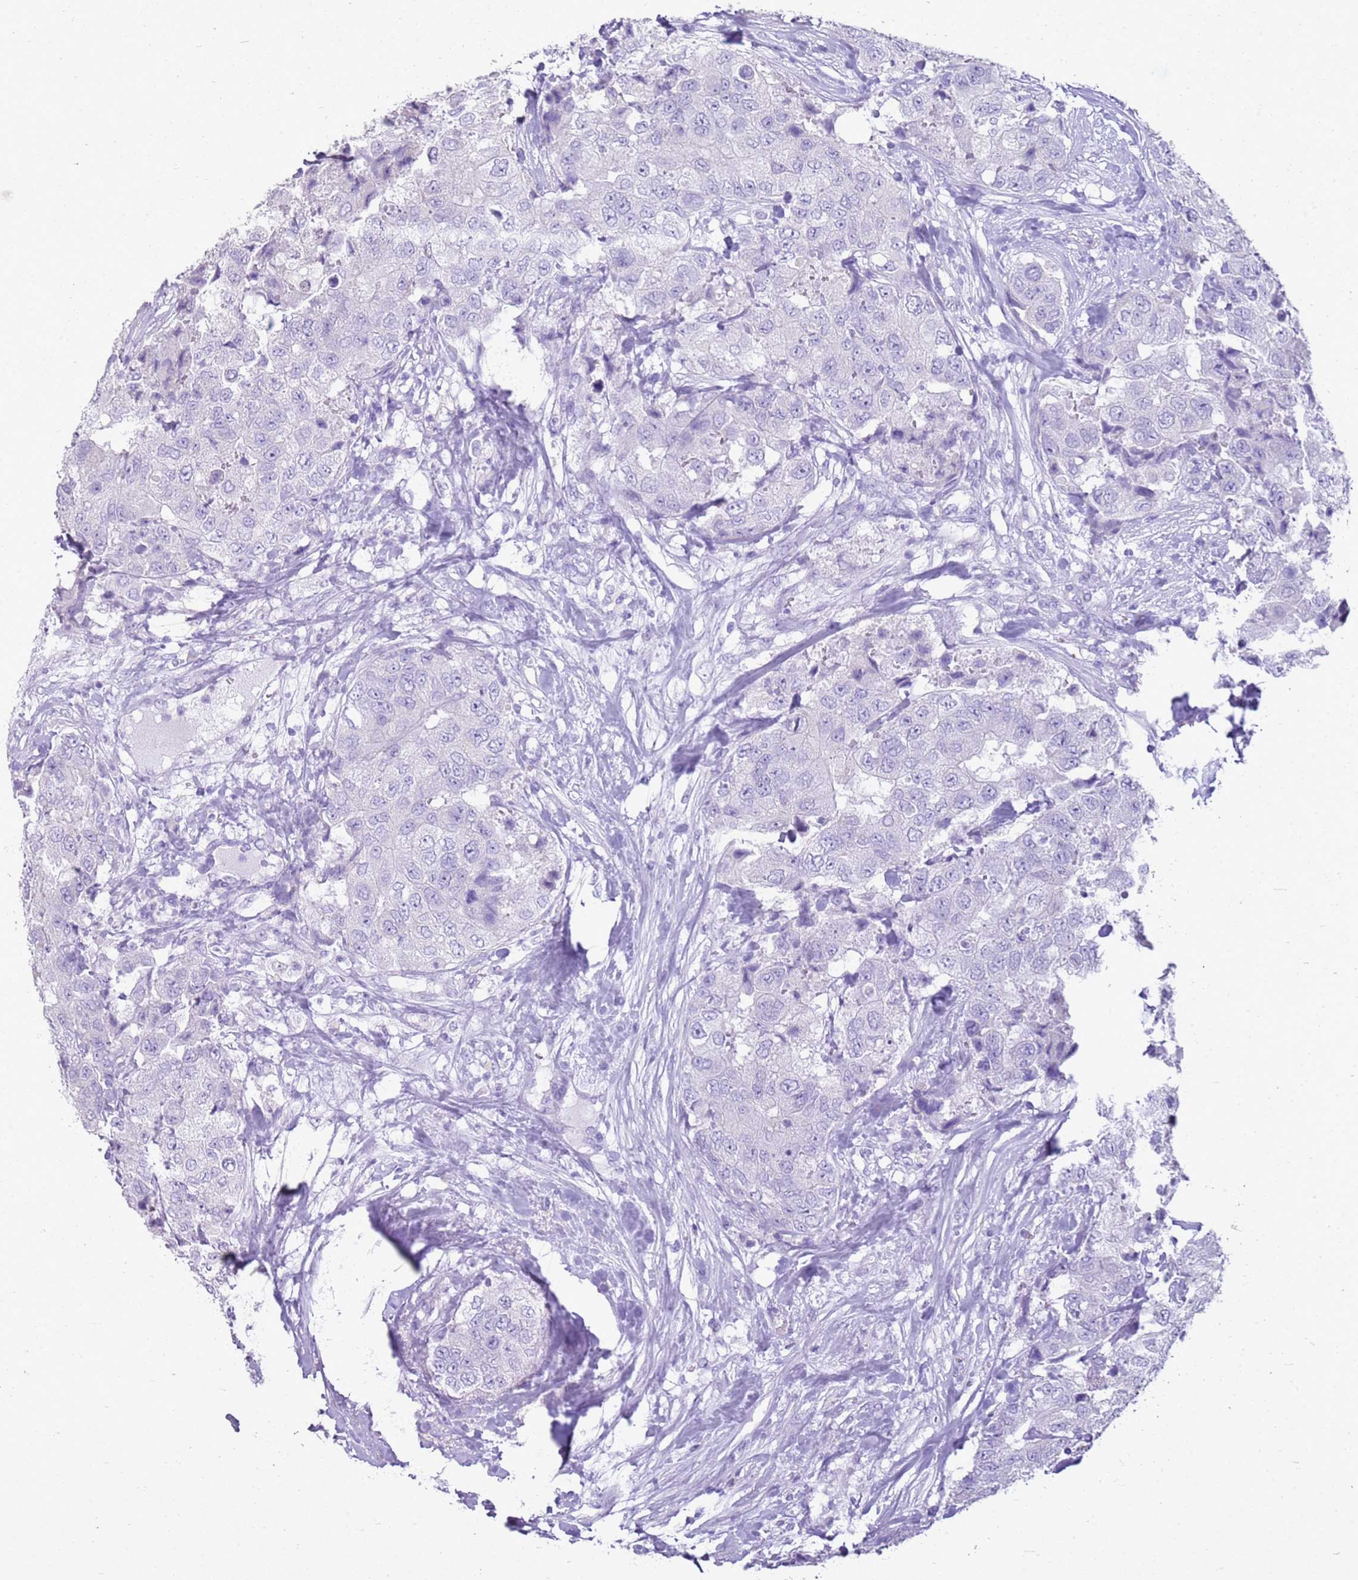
{"staining": {"intensity": "negative", "quantity": "none", "location": "none"}, "tissue": "breast cancer", "cell_type": "Tumor cells", "image_type": "cancer", "snomed": [{"axis": "morphology", "description": "Duct carcinoma"}, {"axis": "topography", "description": "Breast"}], "caption": "Immunohistochemical staining of breast invasive ductal carcinoma demonstrates no significant positivity in tumor cells.", "gene": "CA8", "patient": {"sex": "female", "age": 62}}